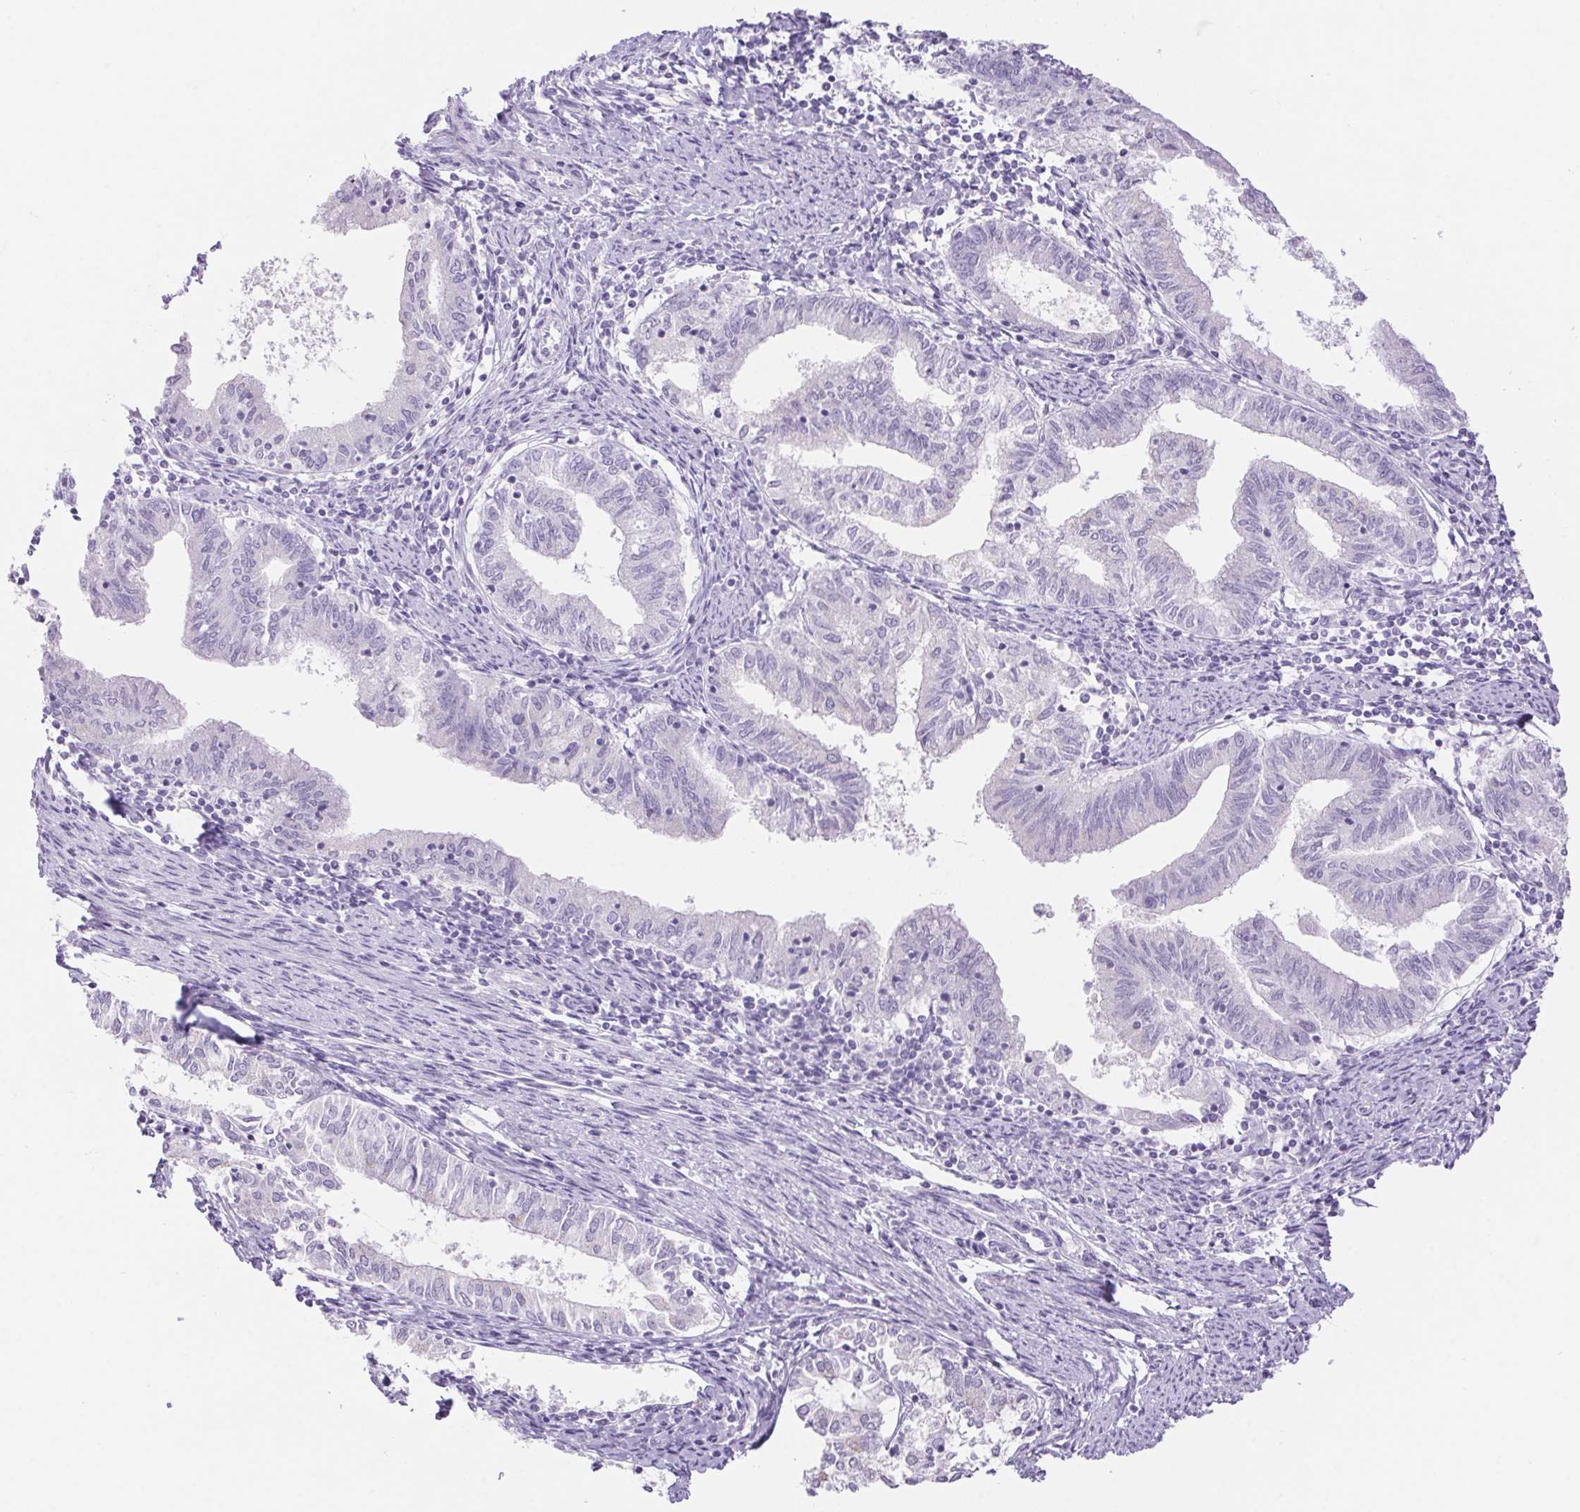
{"staining": {"intensity": "negative", "quantity": "none", "location": "none"}, "tissue": "endometrial cancer", "cell_type": "Tumor cells", "image_type": "cancer", "snomed": [{"axis": "morphology", "description": "Adenocarcinoma, NOS"}, {"axis": "topography", "description": "Endometrium"}], "caption": "Tumor cells show no significant protein staining in endometrial cancer (adenocarcinoma).", "gene": "ERP27", "patient": {"sex": "female", "age": 79}}